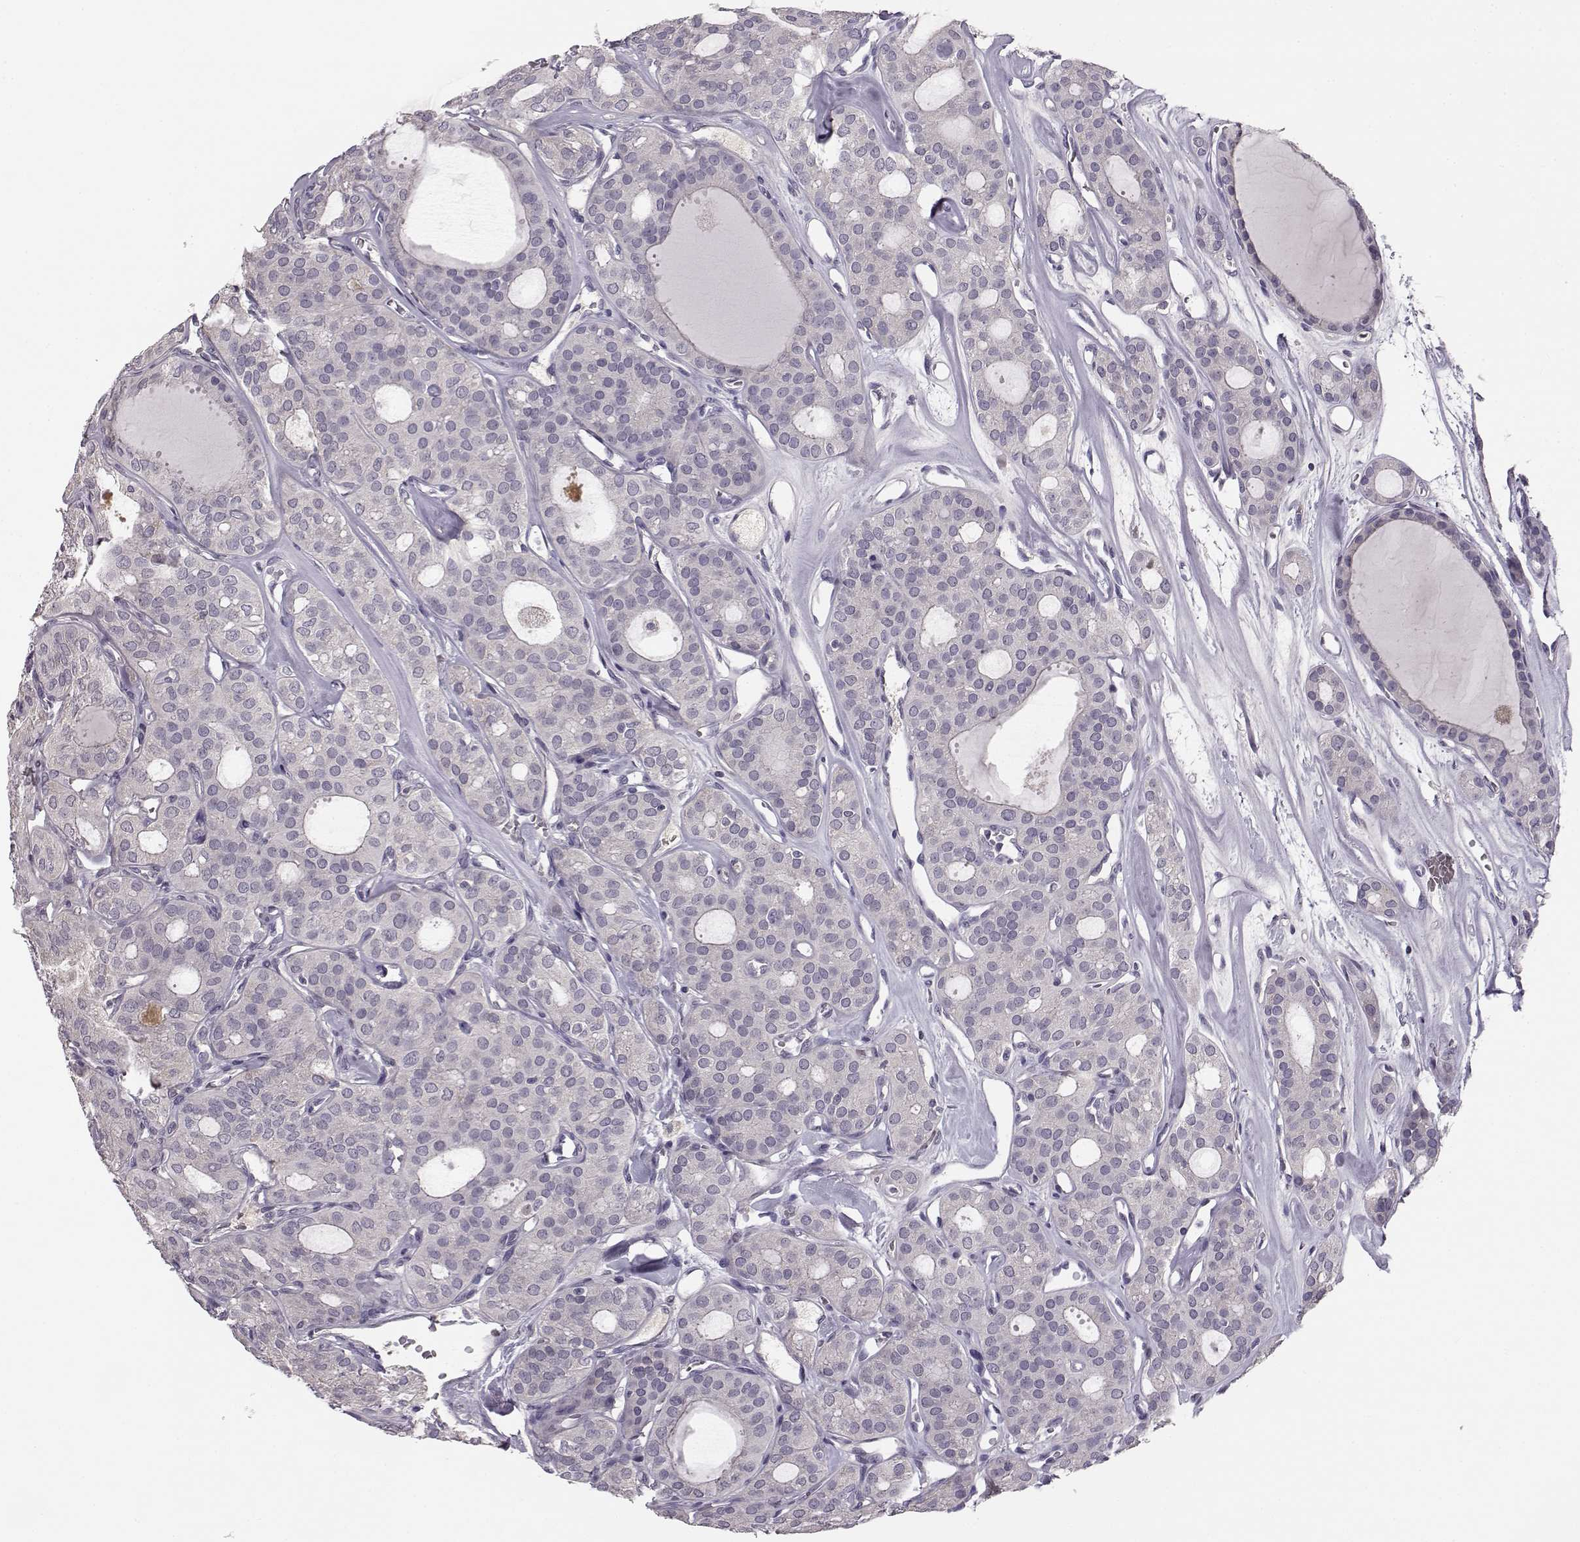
{"staining": {"intensity": "negative", "quantity": "none", "location": "none"}, "tissue": "thyroid cancer", "cell_type": "Tumor cells", "image_type": "cancer", "snomed": [{"axis": "morphology", "description": "Follicular adenoma carcinoma, NOS"}, {"axis": "topography", "description": "Thyroid gland"}], "caption": "An immunohistochemistry (IHC) image of thyroid follicular adenoma carcinoma is shown. There is no staining in tumor cells of thyroid follicular adenoma carcinoma.", "gene": "BFSP2", "patient": {"sex": "male", "age": 75}}